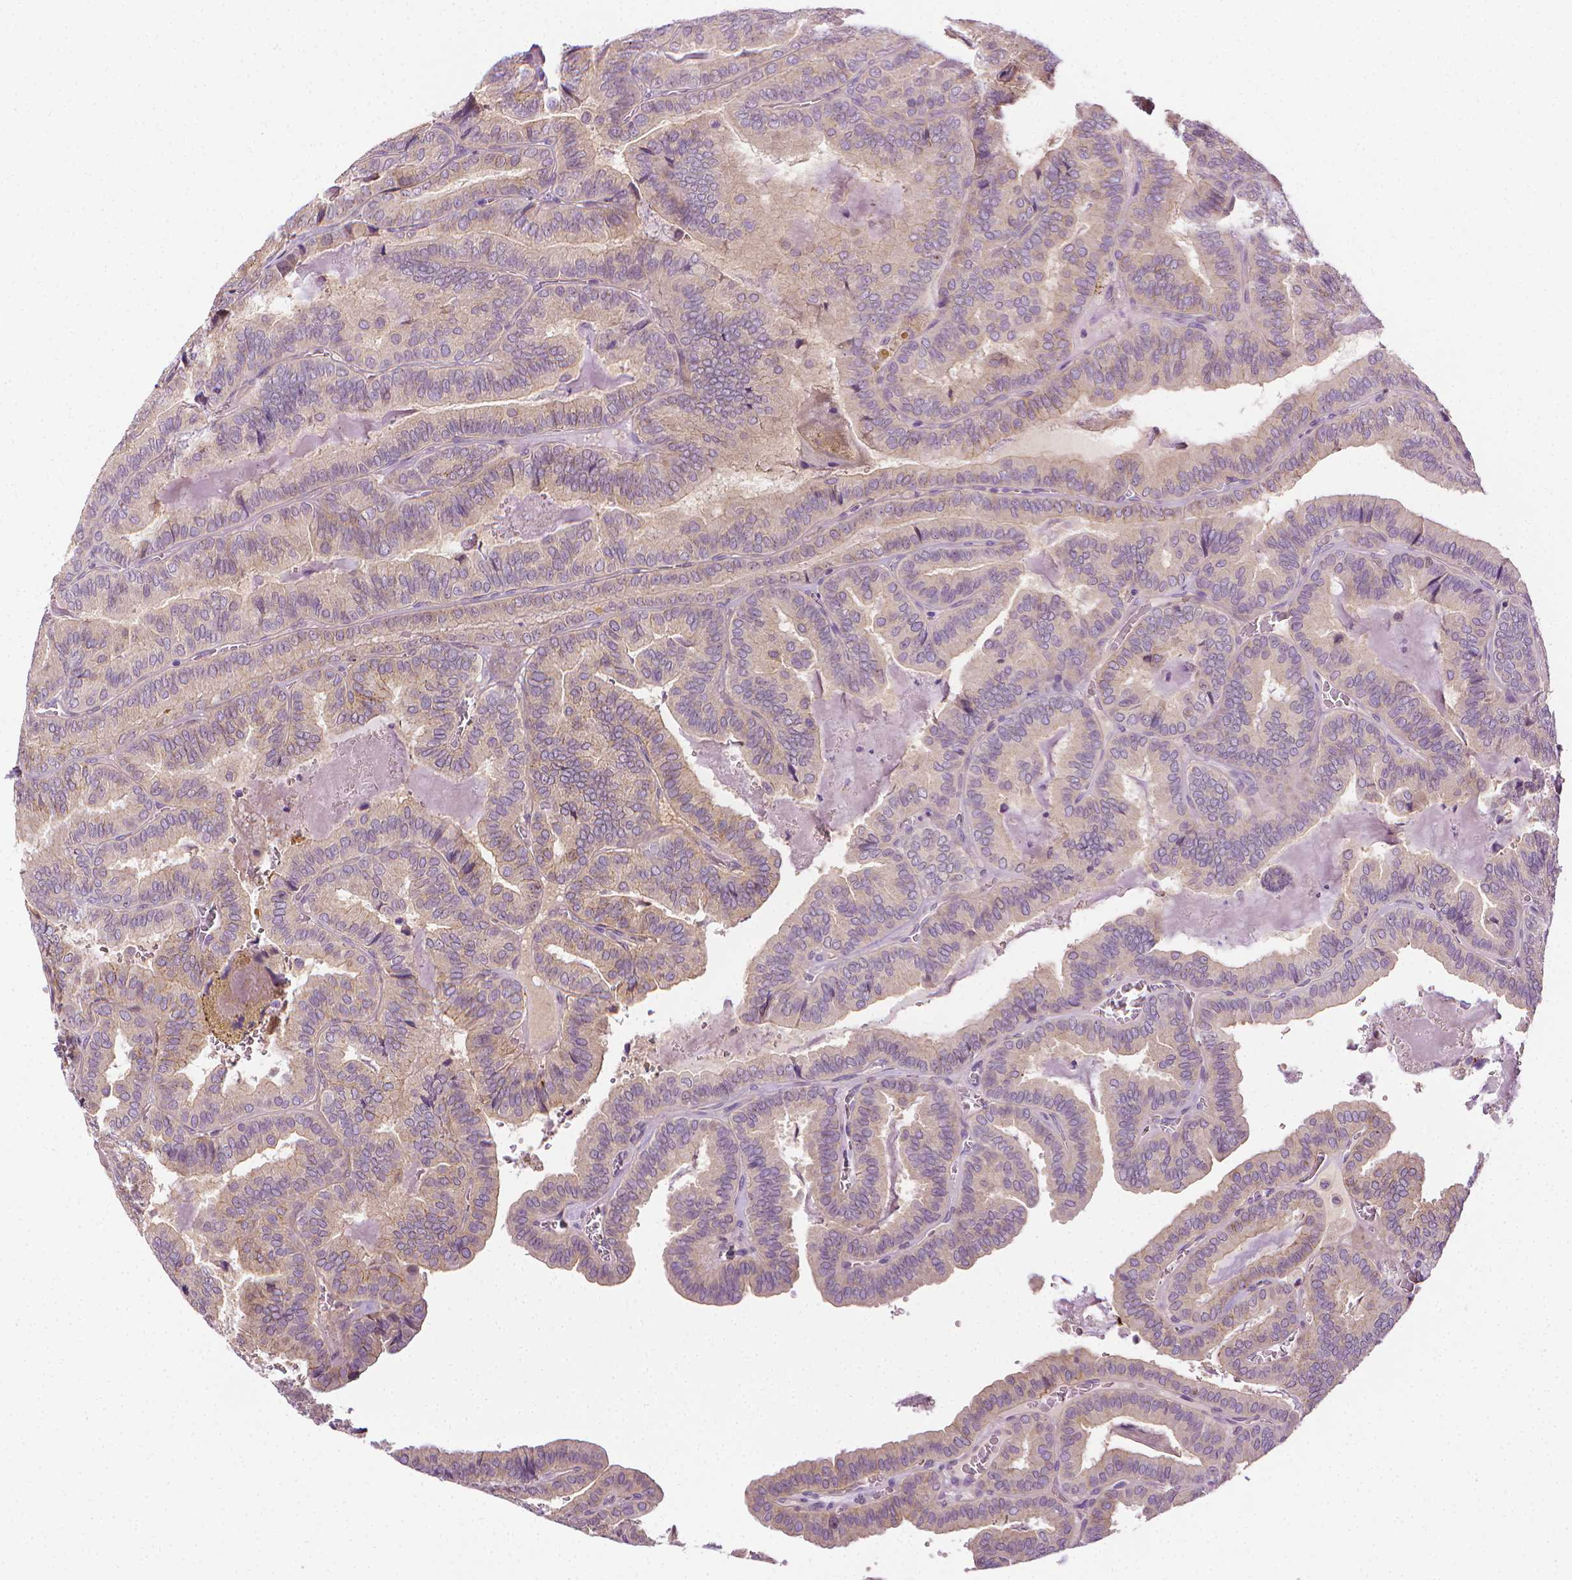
{"staining": {"intensity": "negative", "quantity": "none", "location": "none"}, "tissue": "thyroid cancer", "cell_type": "Tumor cells", "image_type": "cancer", "snomed": [{"axis": "morphology", "description": "Papillary adenocarcinoma, NOS"}, {"axis": "topography", "description": "Thyroid gland"}], "caption": "The immunohistochemistry photomicrograph has no significant positivity in tumor cells of thyroid cancer tissue.", "gene": "MCOLN3", "patient": {"sex": "female", "age": 75}}